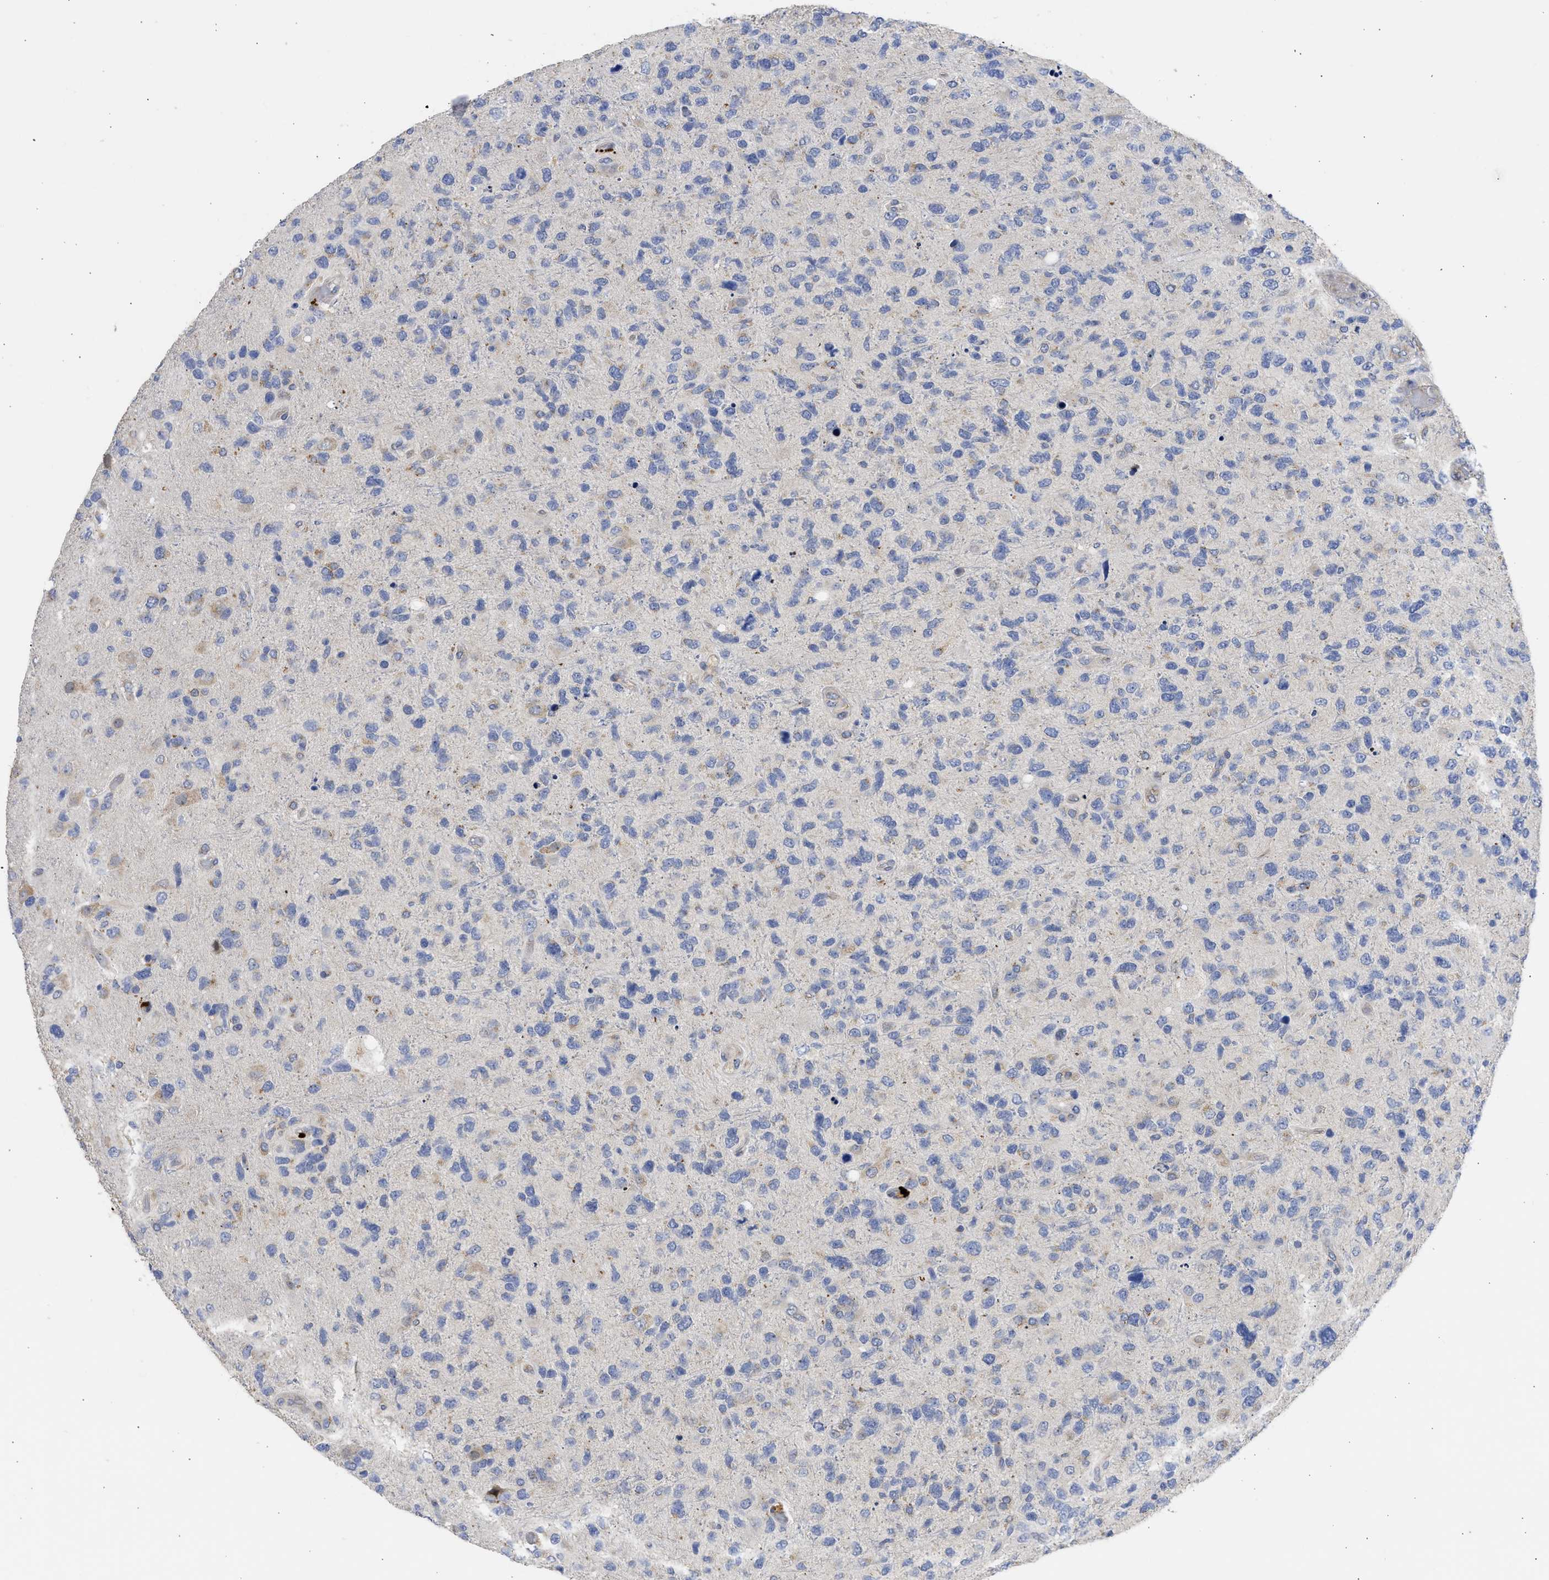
{"staining": {"intensity": "moderate", "quantity": "<25%", "location": "cytoplasmic/membranous"}, "tissue": "glioma", "cell_type": "Tumor cells", "image_type": "cancer", "snomed": [{"axis": "morphology", "description": "Glioma, malignant, High grade"}, {"axis": "topography", "description": "Brain"}], "caption": "Tumor cells demonstrate low levels of moderate cytoplasmic/membranous staining in approximately <25% of cells in human glioma.", "gene": "TMED1", "patient": {"sex": "female", "age": 58}}